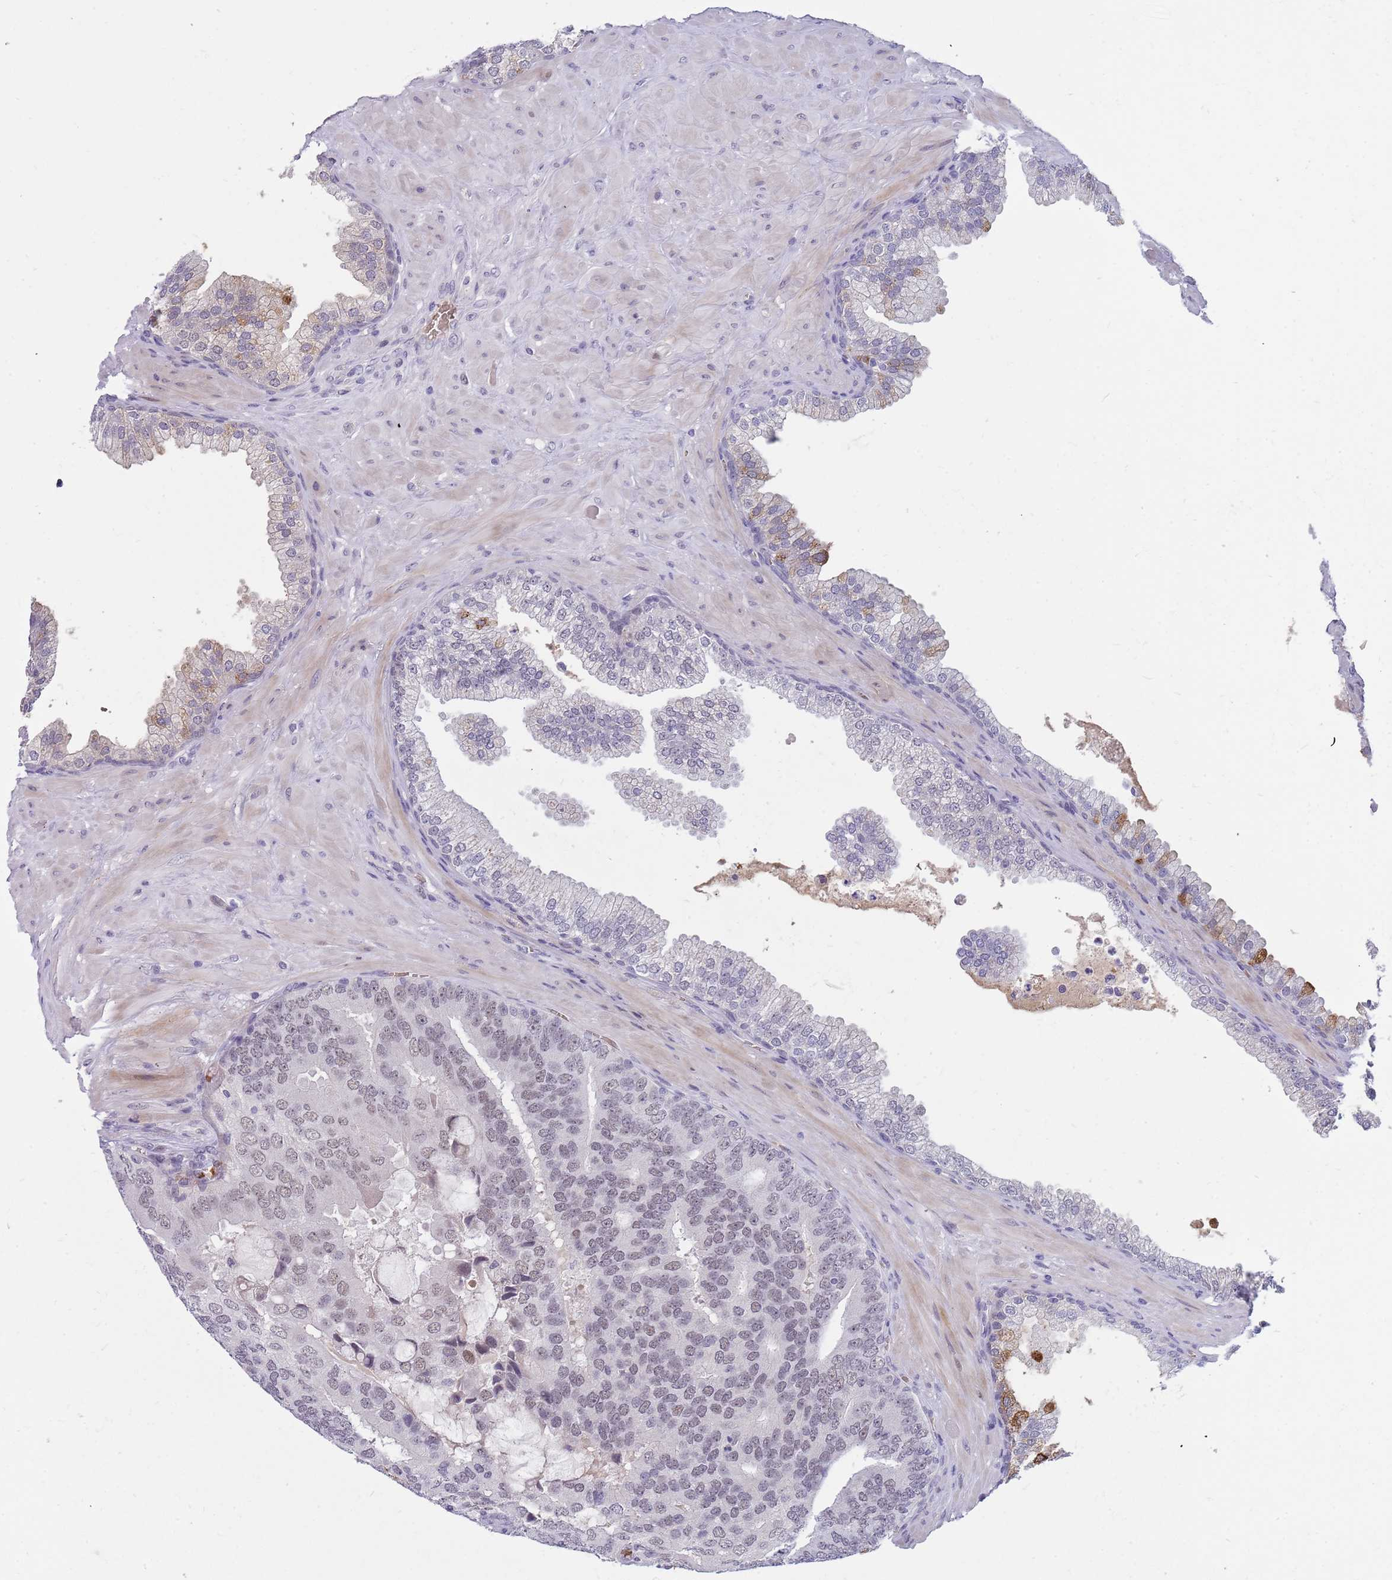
{"staining": {"intensity": "weak", "quantity": ">75%", "location": "nuclear"}, "tissue": "prostate cancer", "cell_type": "Tumor cells", "image_type": "cancer", "snomed": [{"axis": "morphology", "description": "Adenocarcinoma, High grade"}, {"axis": "topography", "description": "Prostate"}], "caption": "Tumor cells show weak nuclear positivity in approximately >75% of cells in prostate cancer (high-grade adenocarcinoma). The staining was performed using DAB to visualize the protein expression in brown, while the nuclei were stained in blue with hematoxylin (Magnification: 20x).", "gene": "LYPD6B", "patient": {"sex": "male", "age": 55}}